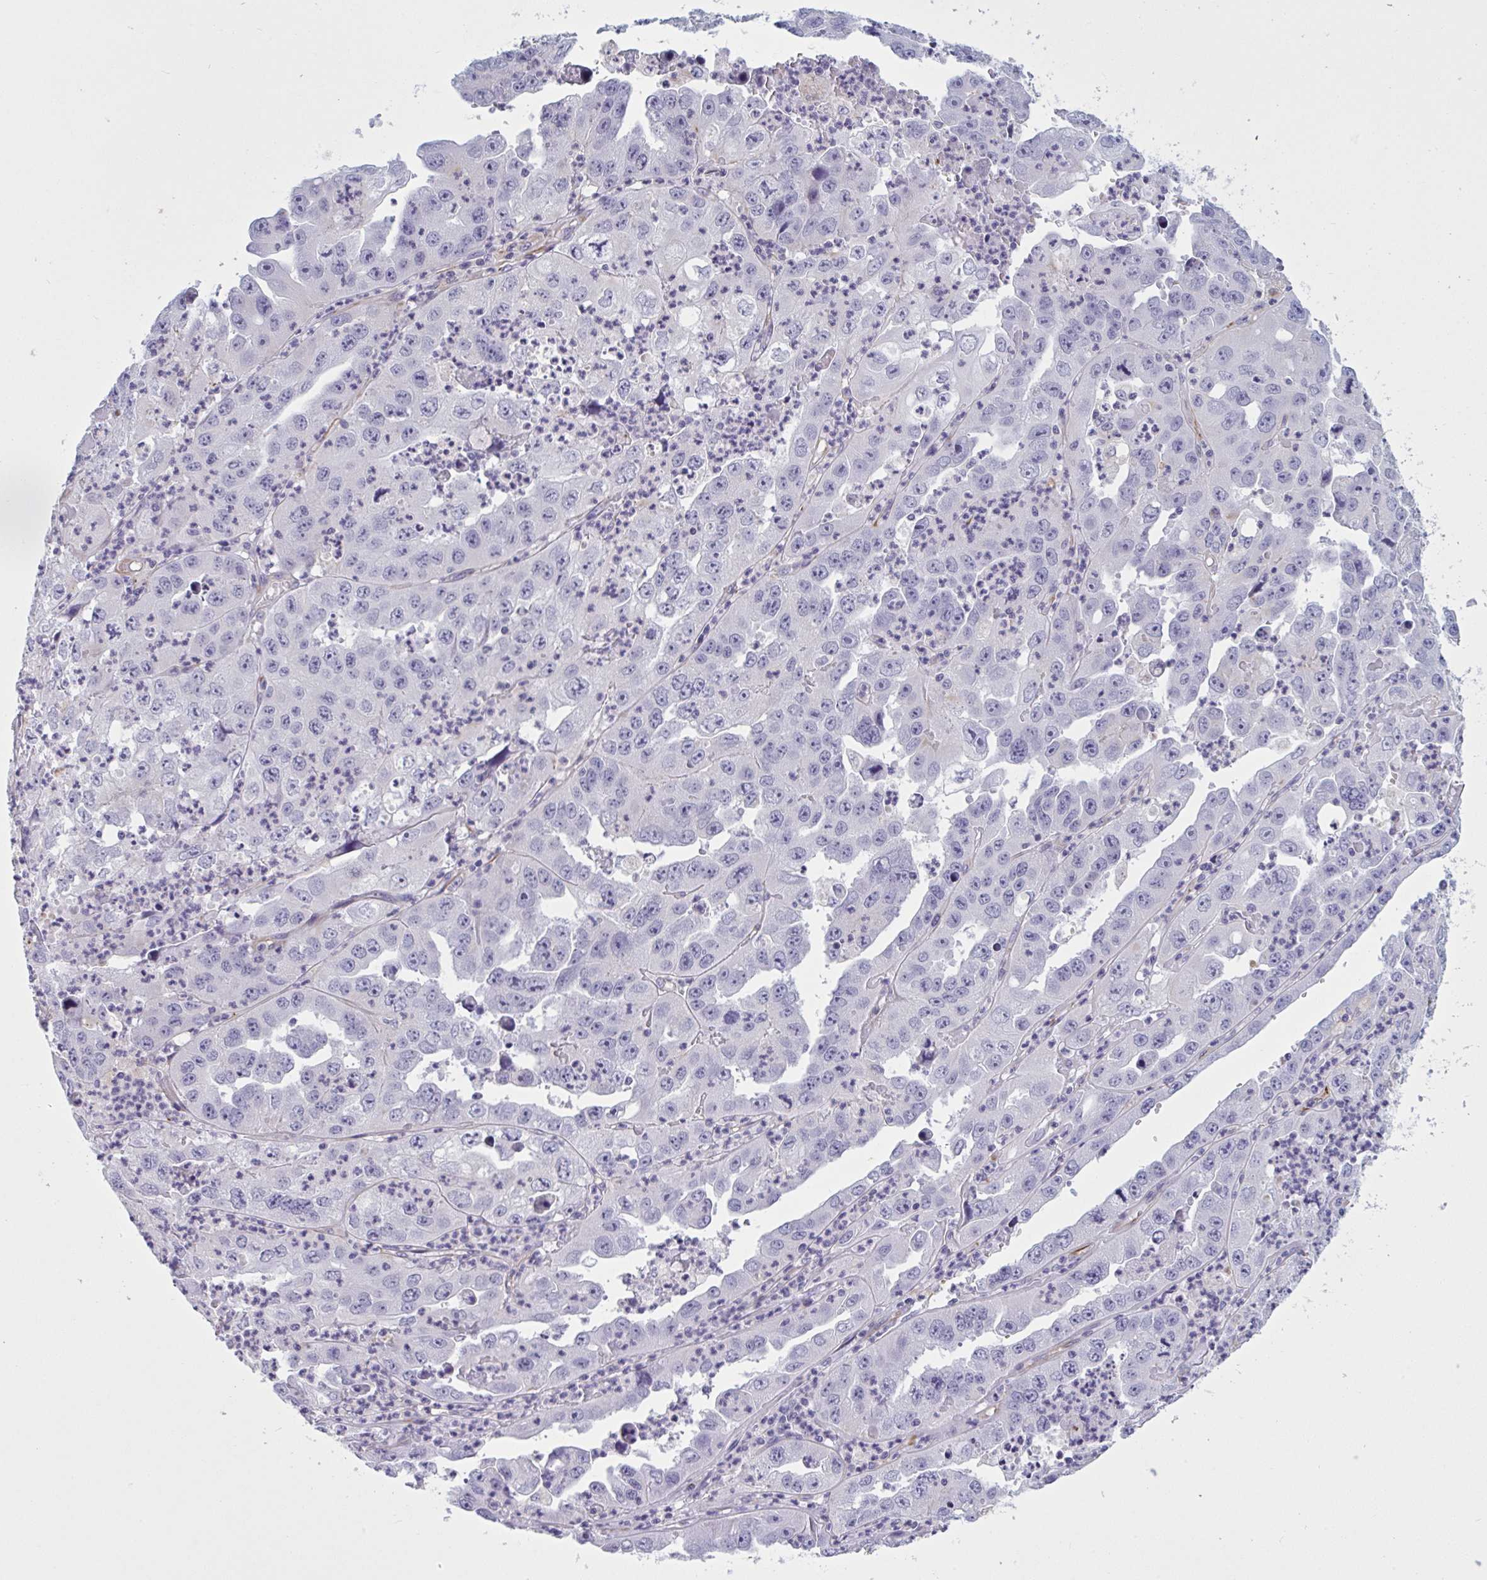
{"staining": {"intensity": "negative", "quantity": "none", "location": "none"}, "tissue": "endometrial cancer", "cell_type": "Tumor cells", "image_type": "cancer", "snomed": [{"axis": "morphology", "description": "Adenocarcinoma, NOS"}, {"axis": "topography", "description": "Uterus"}], "caption": "This is an IHC micrograph of endometrial adenocarcinoma. There is no expression in tumor cells.", "gene": "OR1L3", "patient": {"sex": "female", "age": 62}}